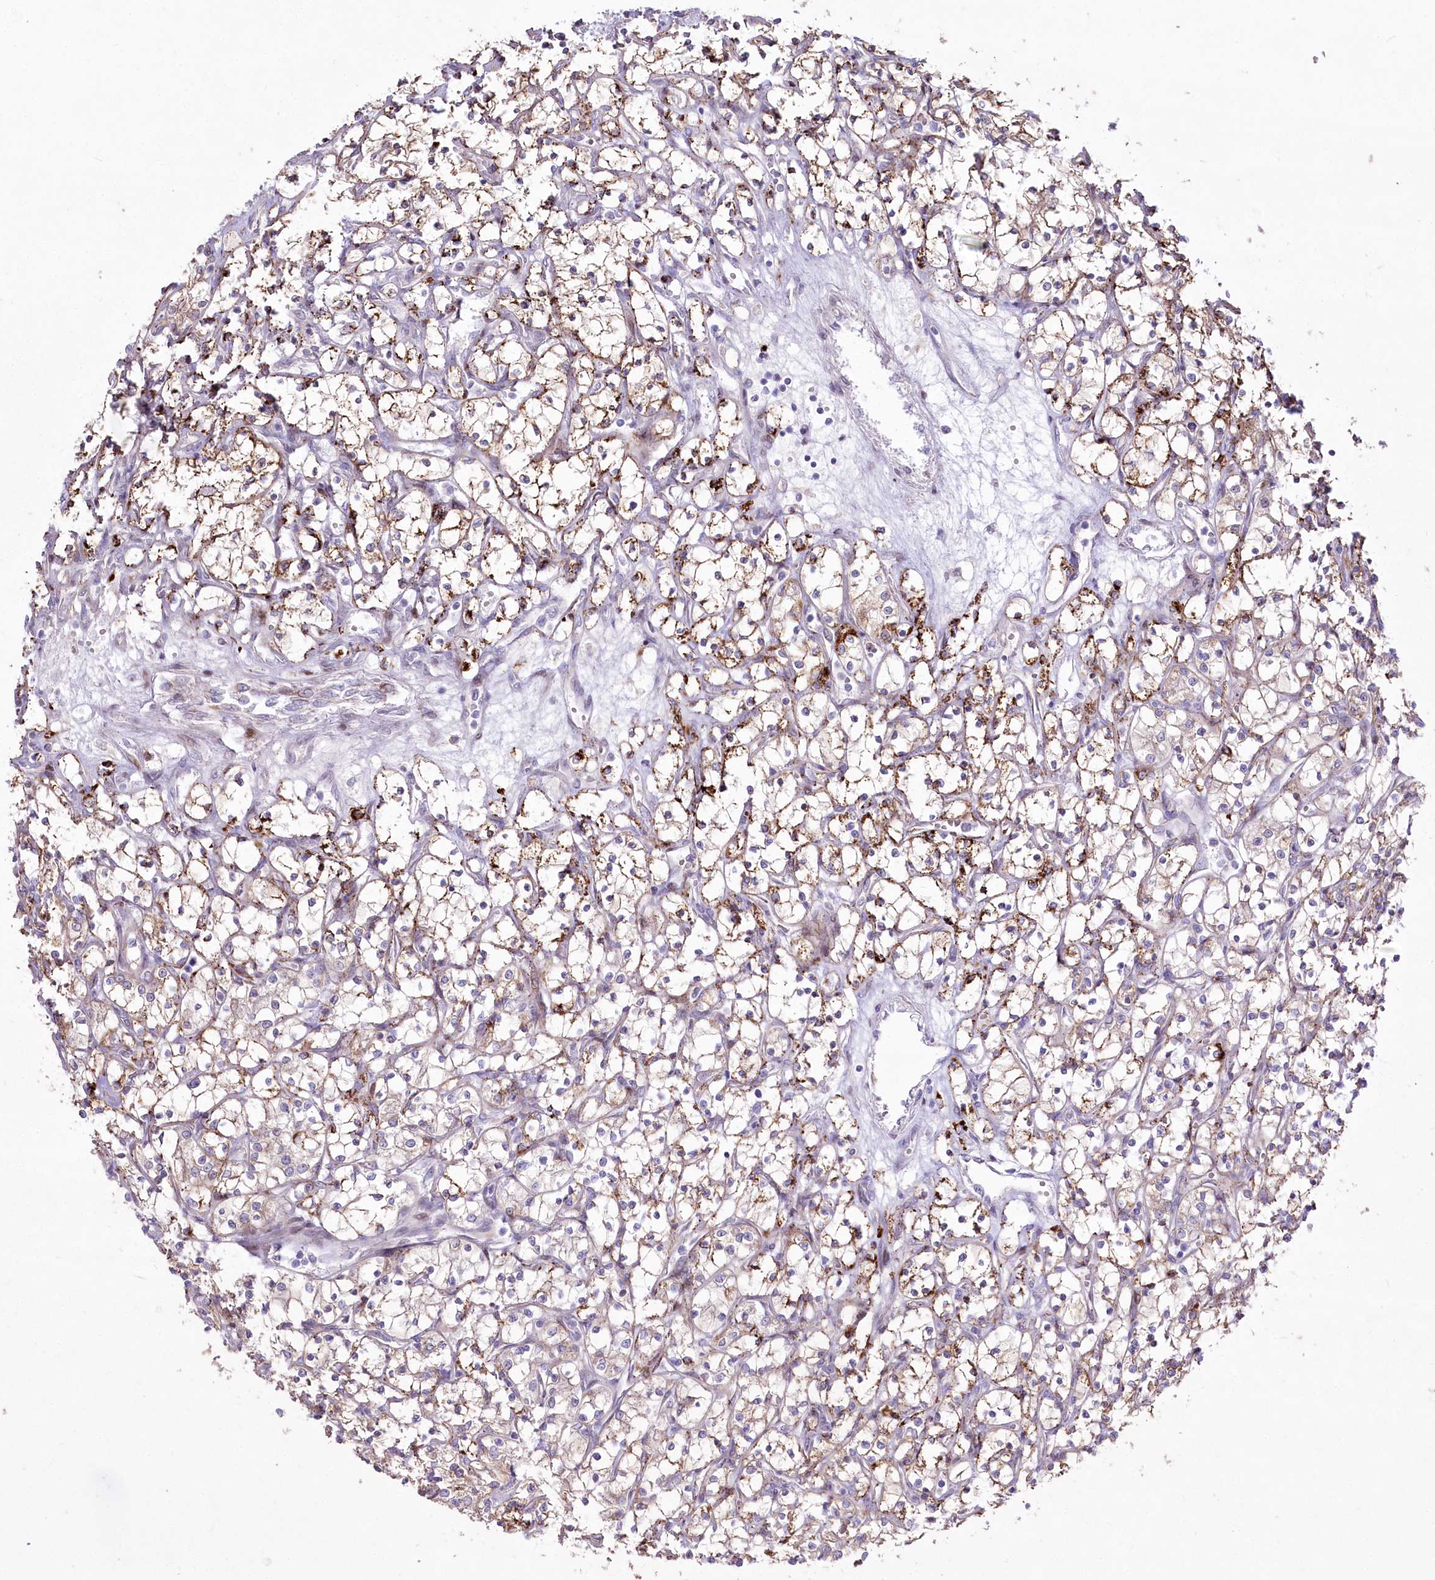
{"staining": {"intensity": "moderate", "quantity": "25%-75%", "location": "cytoplasmic/membranous"}, "tissue": "renal cancer", "cell_type": "Tumor cells", "image_type": "cancer", "snomed": [{"axis": "morphology", "description": "Adenocarcinoma, NOS"}, {"axis": "topography", "description": "Kidney"}], "caption": "Renal cancer stained with a brown dye displays moderate cytoplasmic/membranous positive staining in about 25%-75% of tumor cells.", "gene": "CEP164", "patient": {"sex": "female", "age": 69}}